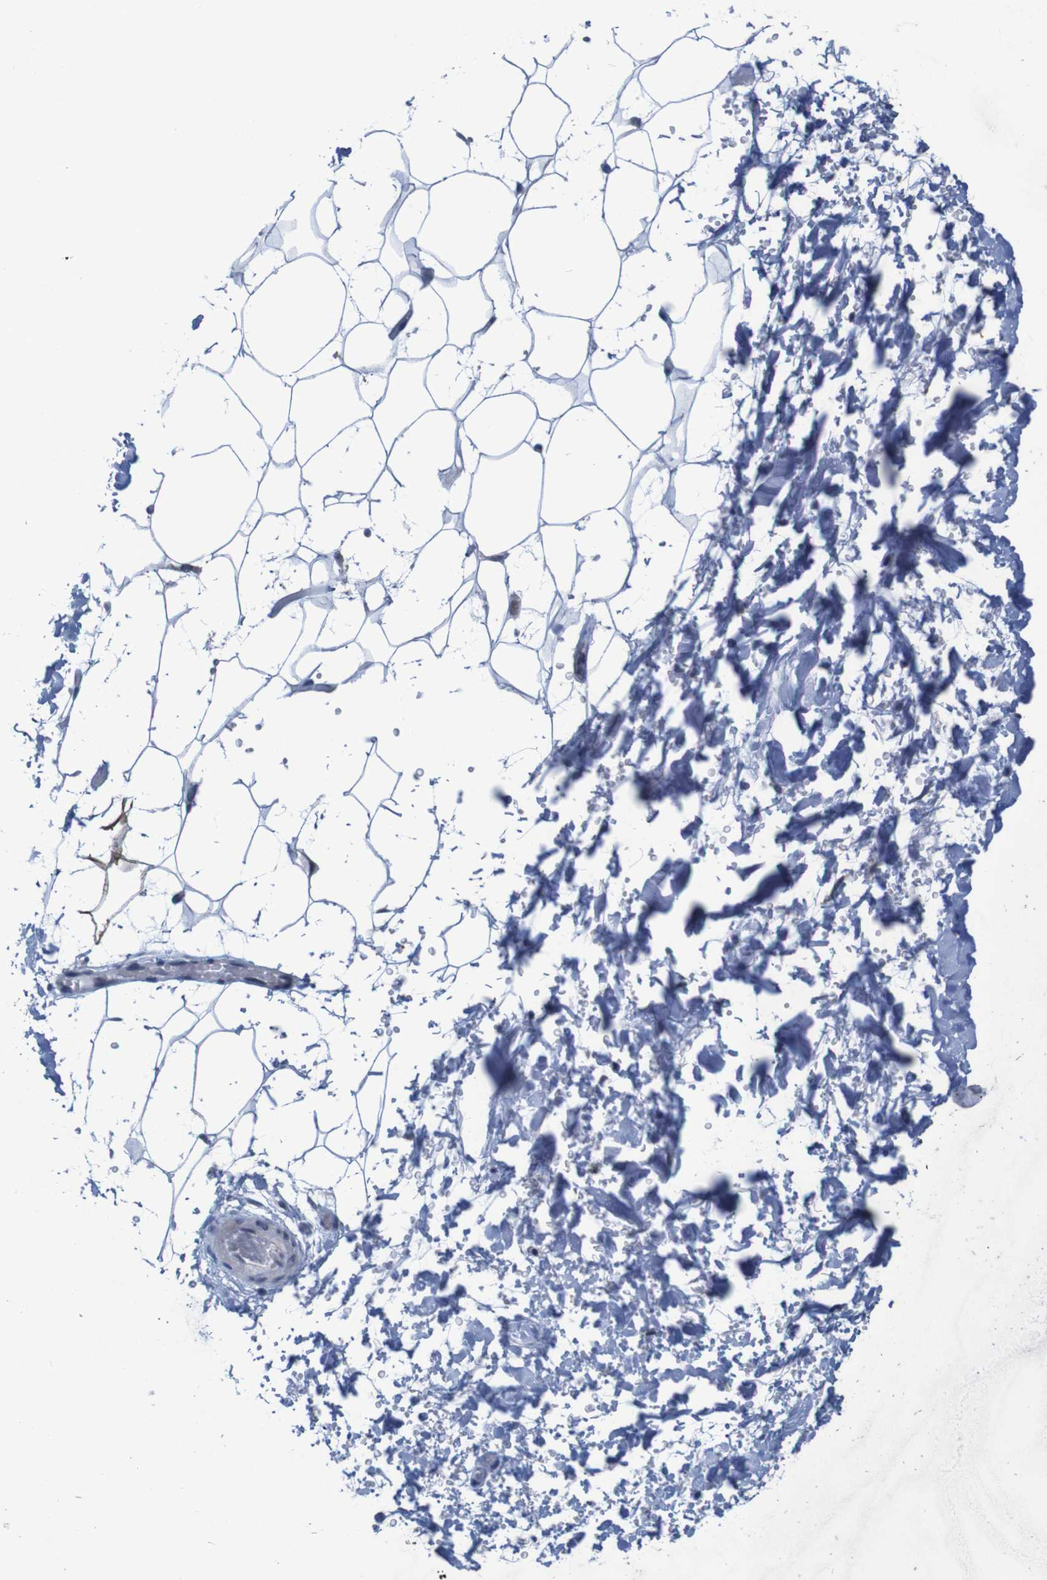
{"staining": {"intensity": "negative", "quantity": "none", "location": "none"}, "tissue": "adipose tissue", "cell_type": "Adipocytes", "image_type": "normal", "snomed": [{"axis": "morphology", "description": "Normal tissue, NOS"}, {"axis": "topography", "description": "Soft tissue"}], "caption": "Adipose tissue stained for a protein using immunohistochemistry reveals no positivity adipocytes.", "gene": "CLDN18", "patient": {"sex": "male", "age": 72}}